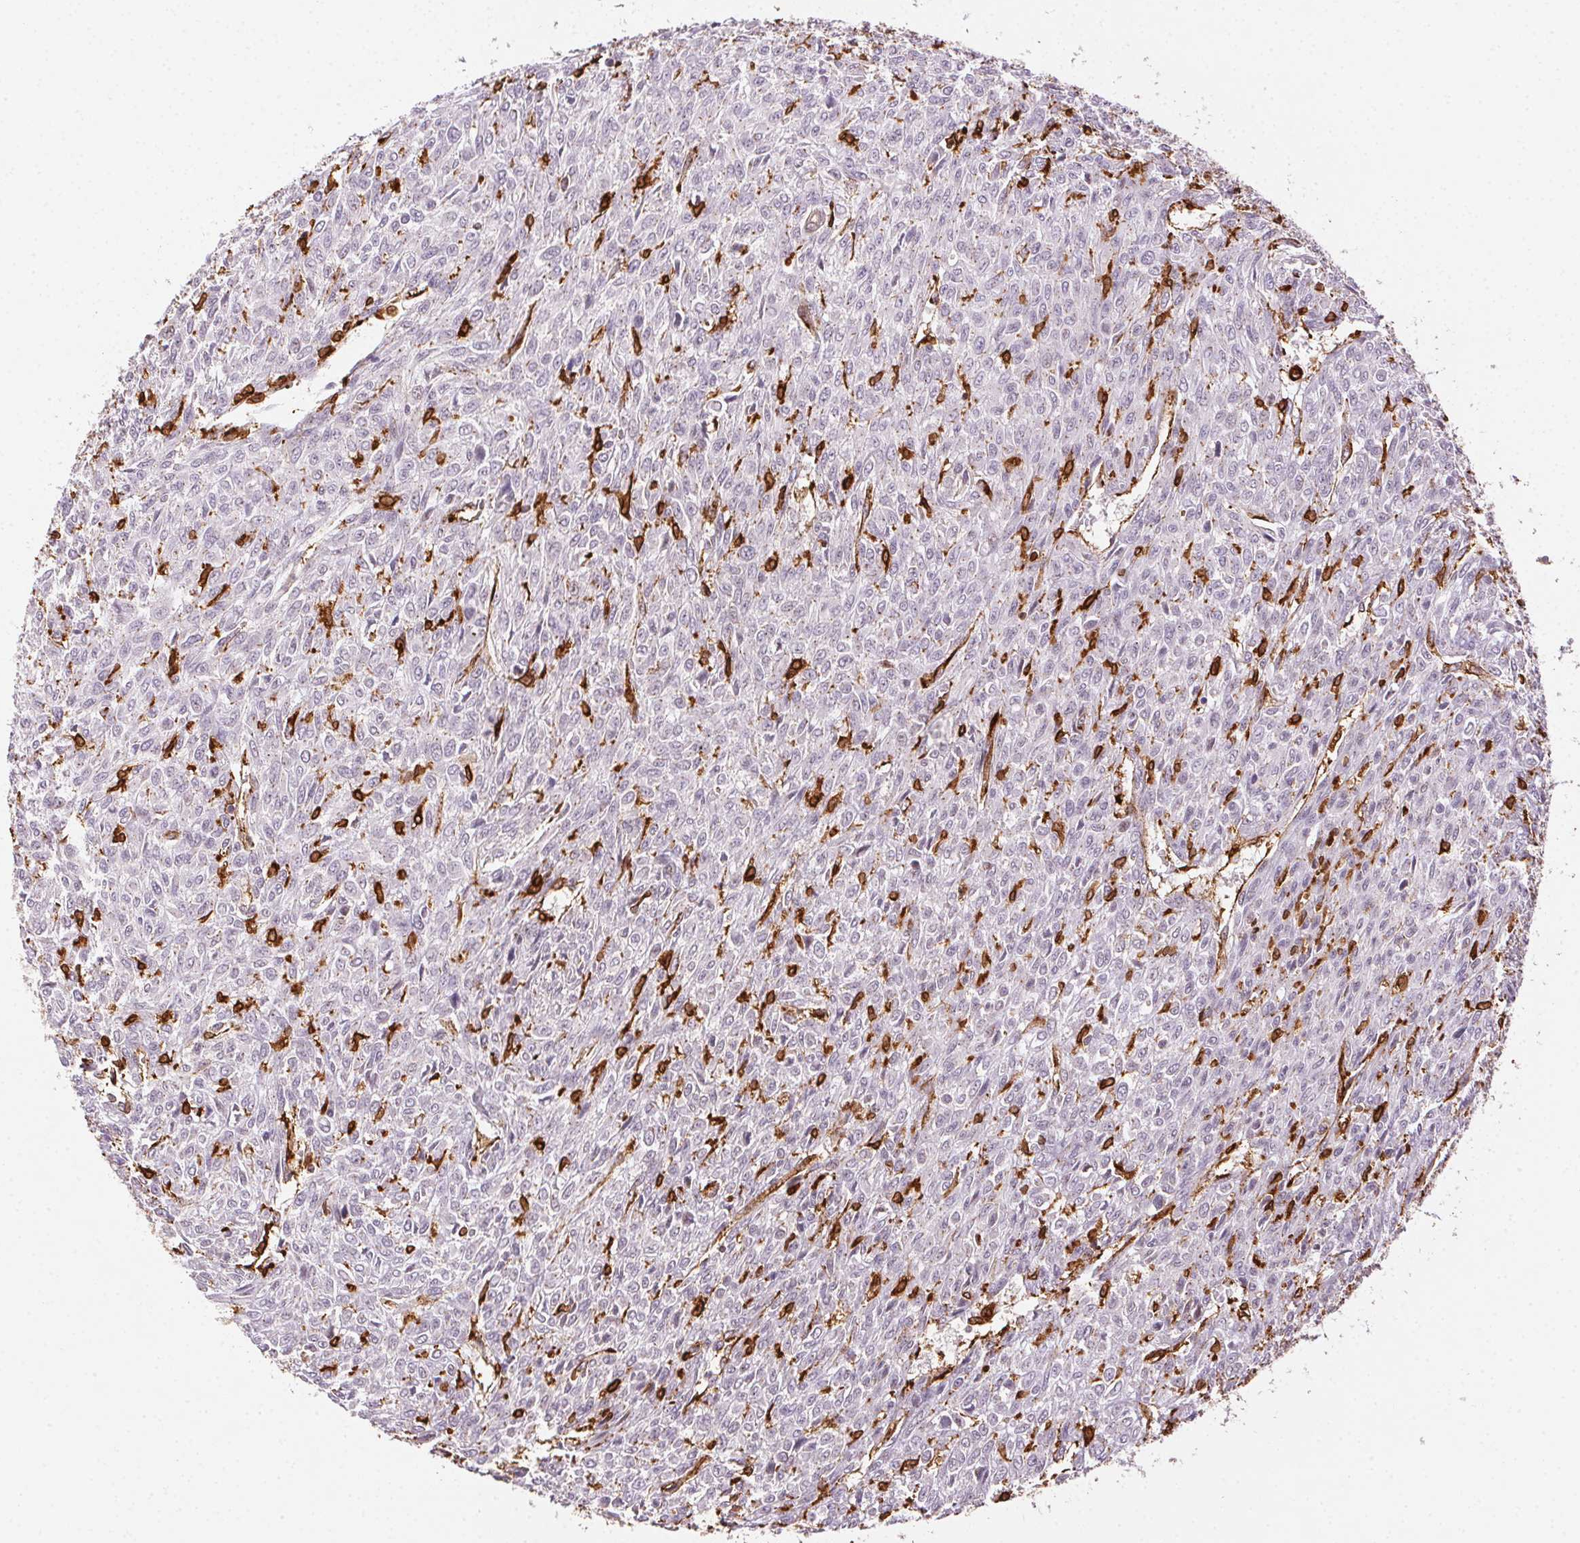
{"staining": {"intensity": "negative", "quantity": "none", "location": "none"}, "tissue": "renal cancer", "cell_type": "Tumor cells", "image_type": "cancer", "snomed": [{"axis": "morphology", "description": "Adenocarcinoma, NOS"}, {"axis": "topography", "description": "Kidney"}], "caption": "Immunohistochemical staining of human renal cancer (adenocarcinoma) demonstrates no significant positivity in tumor cells.", "gene": "RNASET2", "patient": {"sex": "male", "age": 58}}